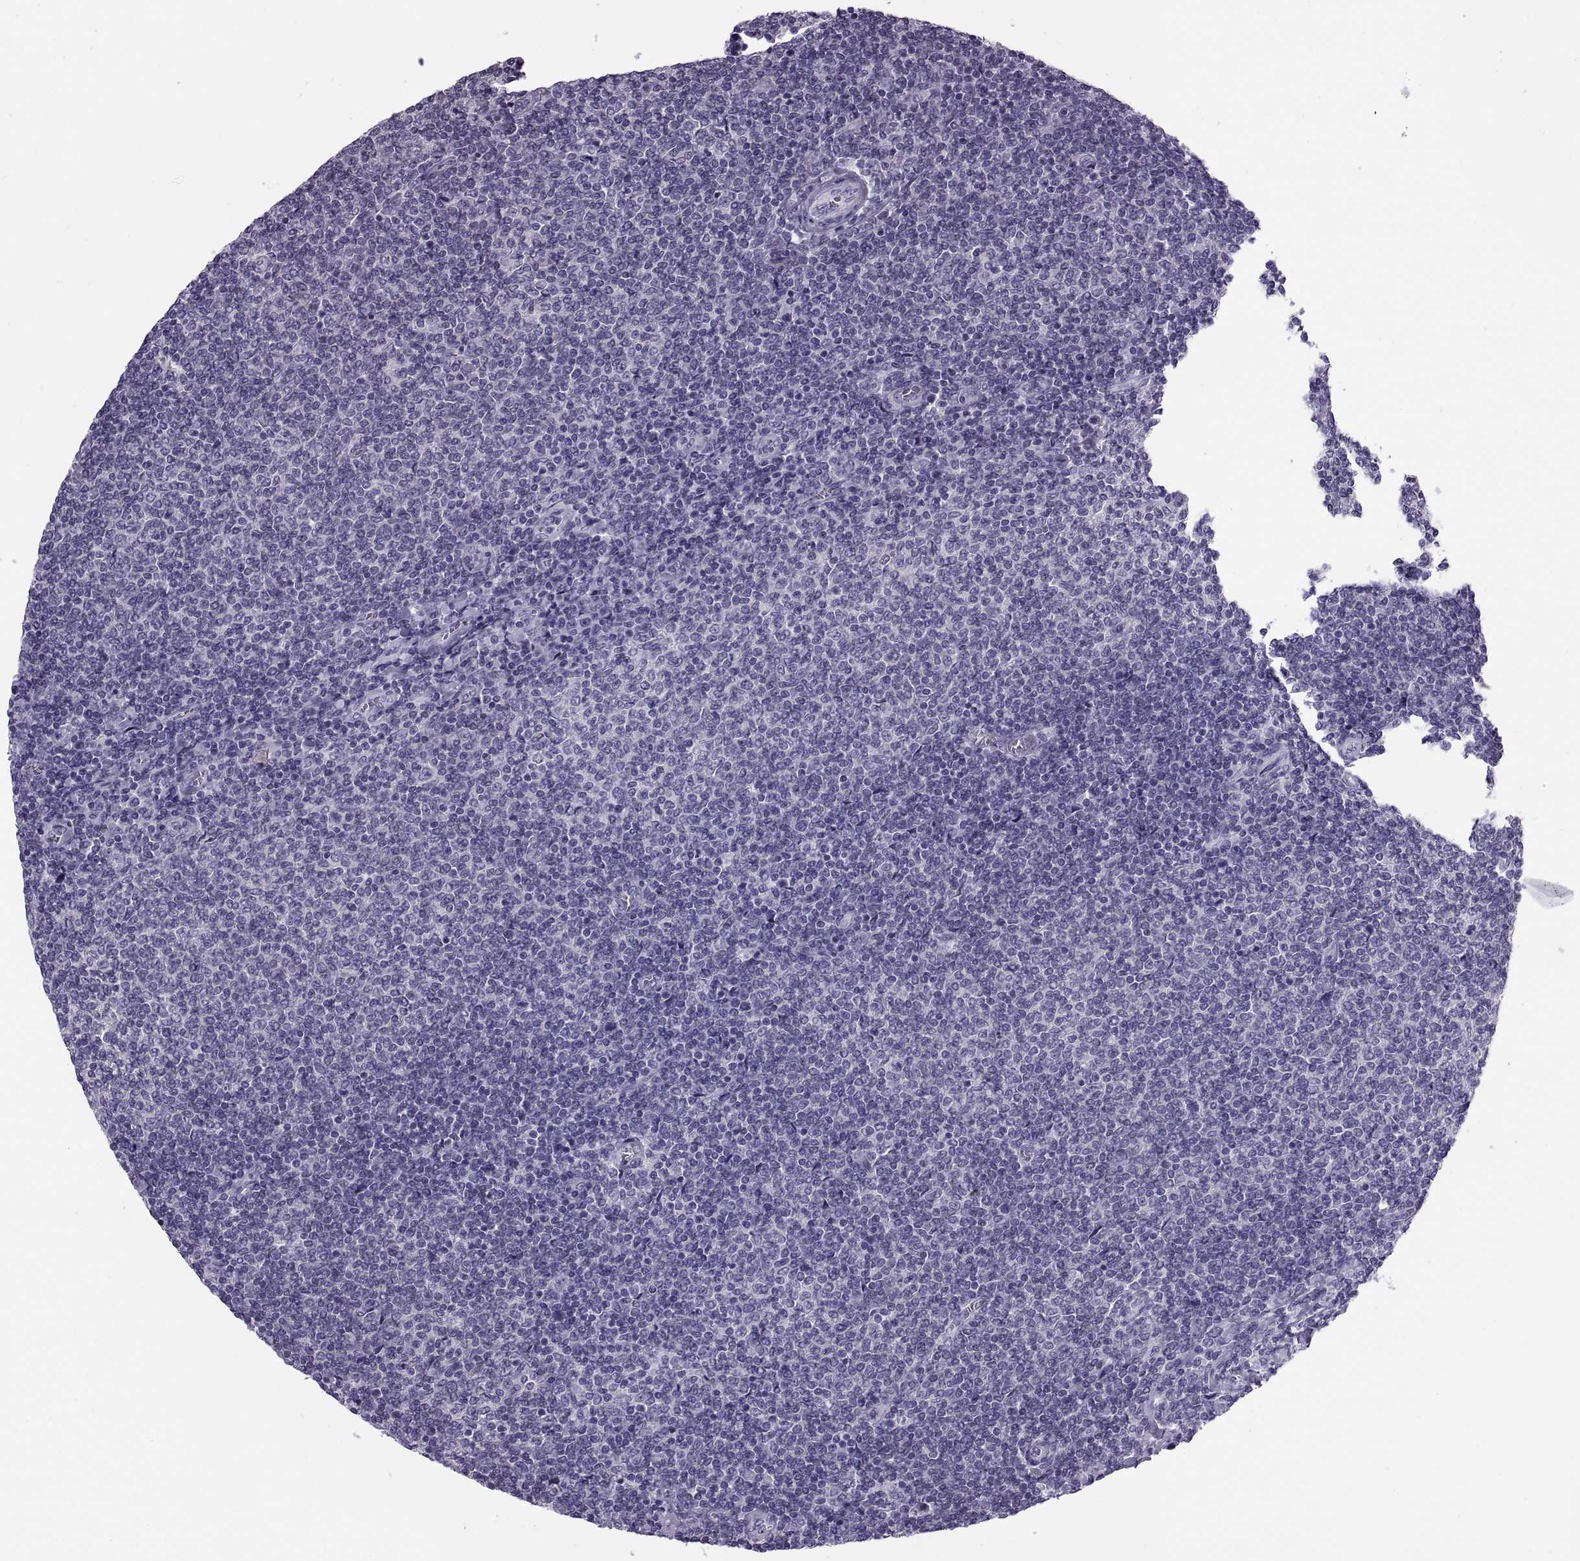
{"staining": {"intensity": "negative", "quantity": "none", "location": "none"}, "tissue": "lymphoma", "cell_type": "Tumor cells", "image_type": "cancer", "snomed": [{"axis": "morphology", "description": "Malignant lymphoma, non-Hodgkin's type, Low grade"}, {"axis": "topography", "description": "Lymph node"}], "caption": "Immunohistochemical staining of human malignant lymphoma, non-Hodgkin's type (low-grade) reveals no significant positivity in tumor cells.", "gene": "SYNGR4", "patient": {"sex": "male", "age": 52}}